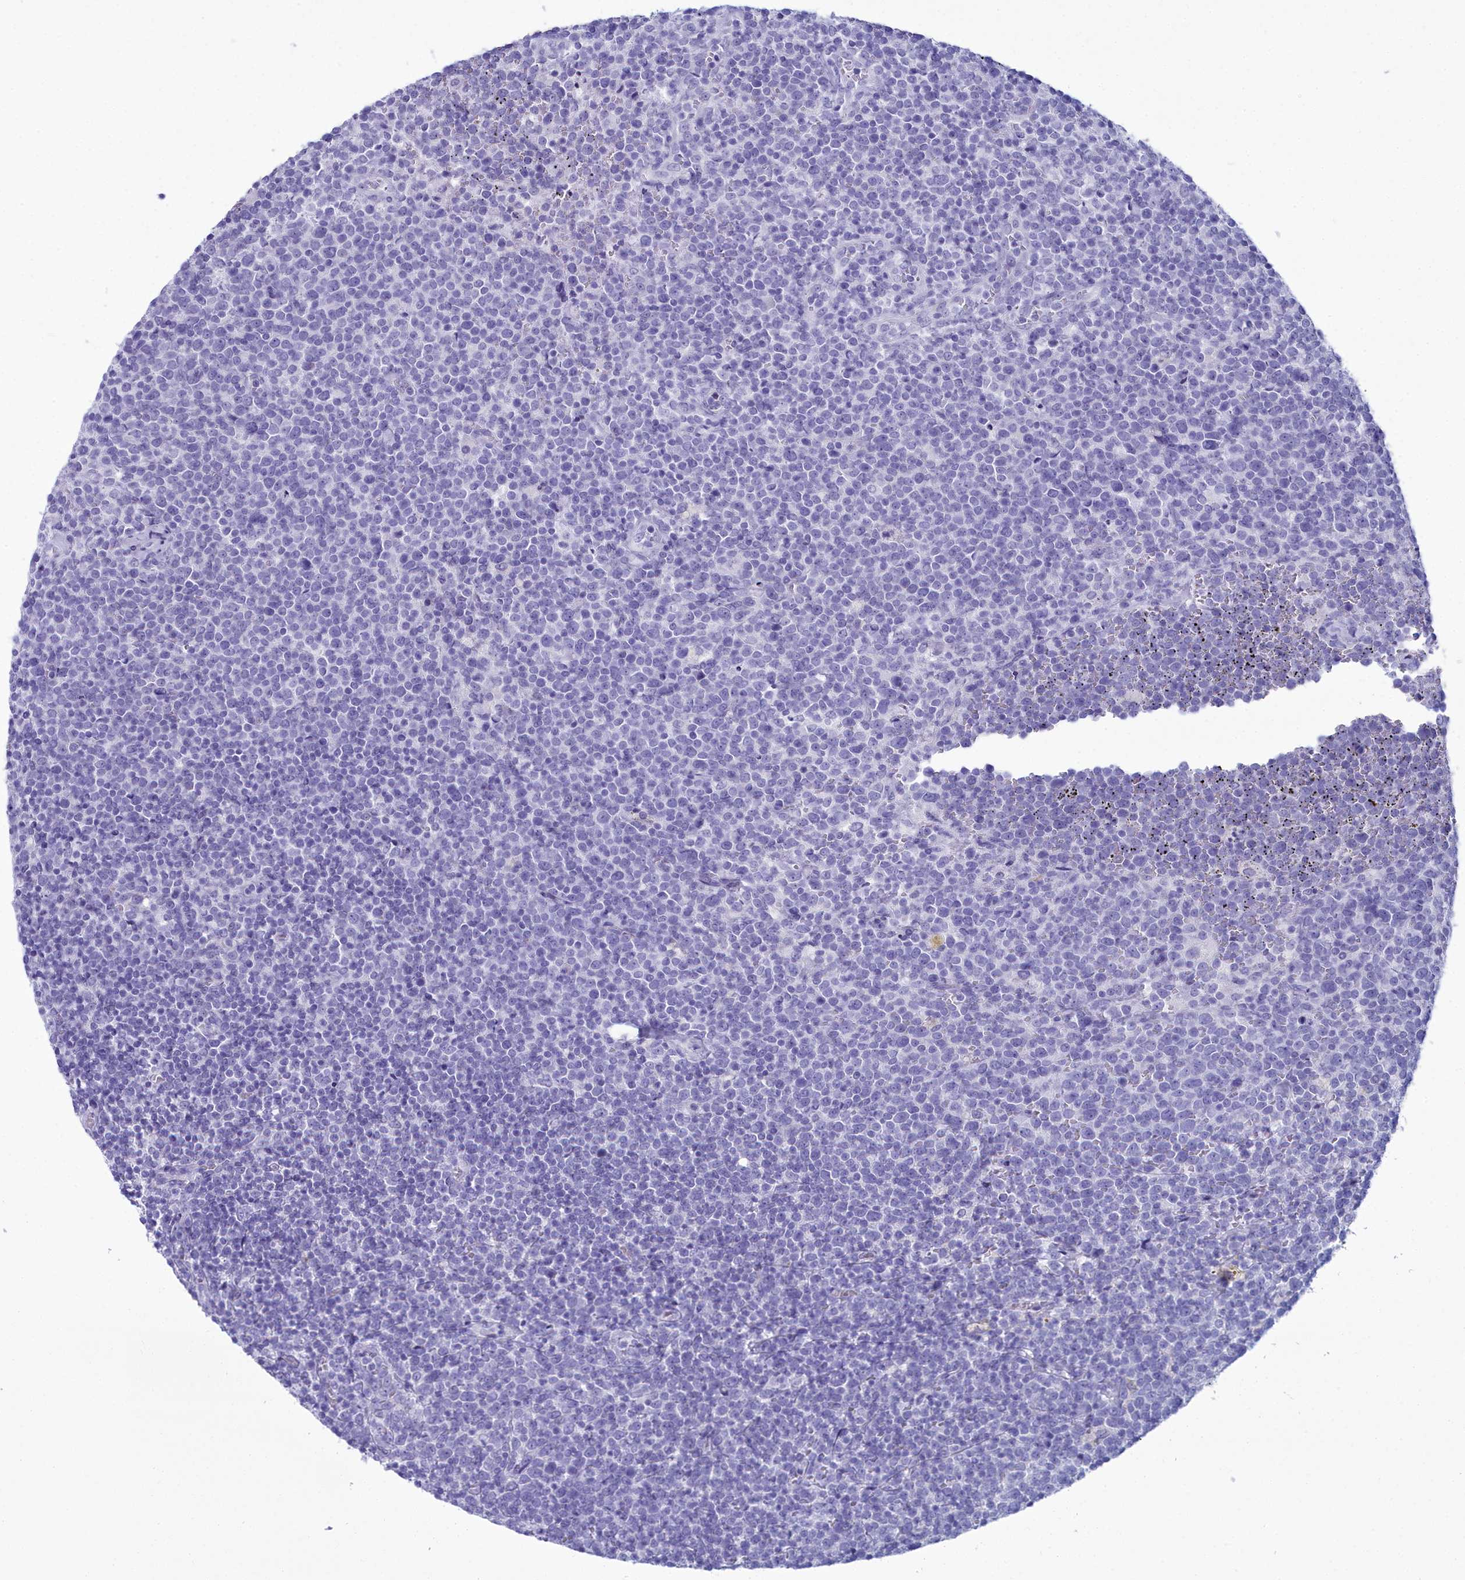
{"staining": {"intensity": "negative", "quantity": "none", "location": "none"}, "tissue": "lymphoma", "cell_type": "Tumor cells", "image_type": "cancer", "snomed": [{"axis": "morphology", "description": "Malignant lymphoma, non-Hodgkin's type, High grade"}, {"axis": "topography", "description": "Lymph node"}], "caption": "Histopathology image shows no protein positivity in tumor cells of high-grade malignant lymphoma, non-Hodgkin's type tissue.", "gene": "MAP6", "patient": {"sex": "male", "age": 61}}